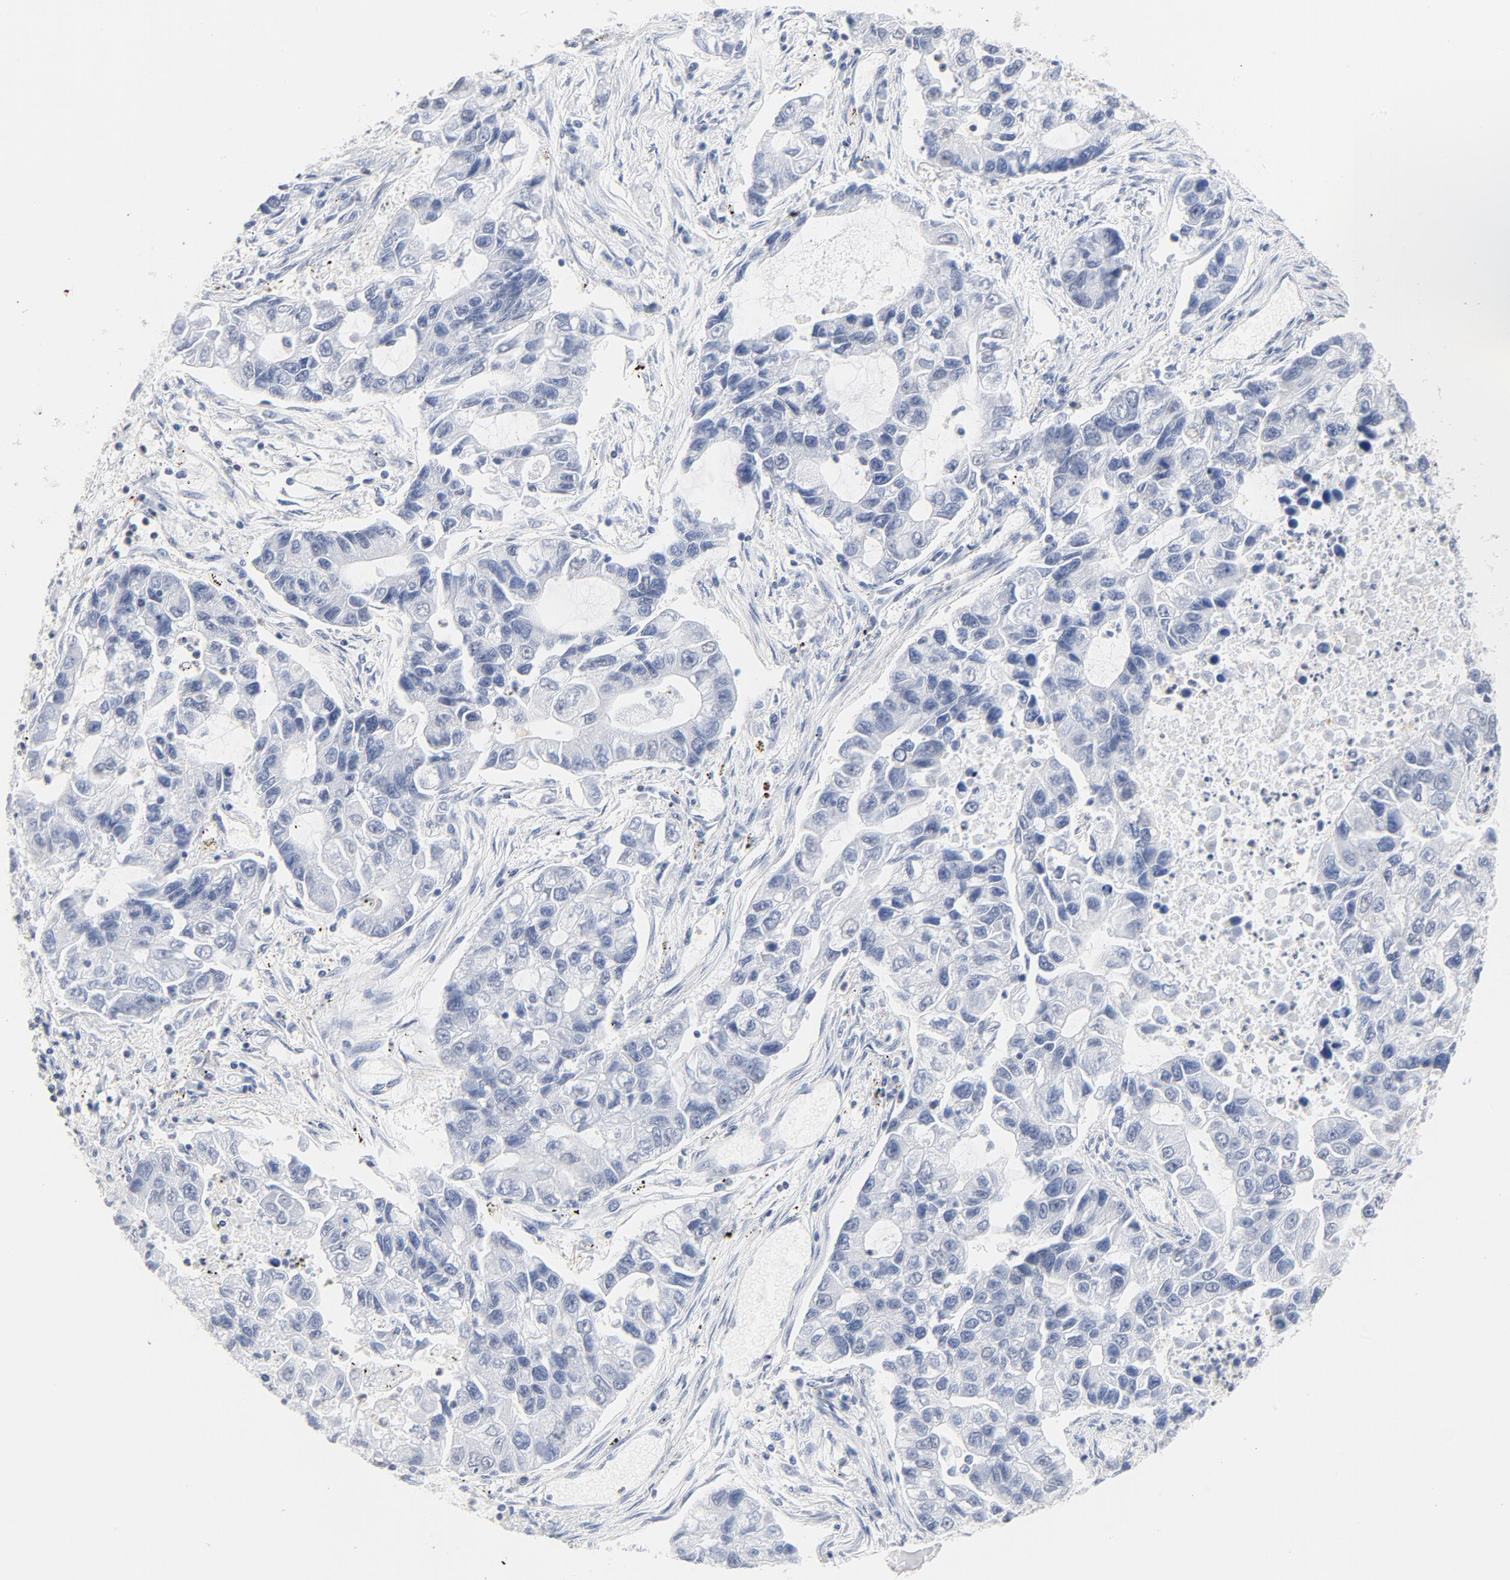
{"staining": {"intensity": "negative", "quantity": "none", "location": "none"}, "tissue": "lung cancer", "cell_type": "Tumor cells", "image_type": "cancer", "snomed": [{"axis": "morphology", "description": "Adenocarcinoma, NOS"}, {"axis": "topography", "description": "Lung"}], "caption": "High magnification brightfield microscopy of adenocarcinoma (lung) stained with DAB (3,3'-diaminobenzidine) (brown) and counterstained with hematoxylin (blue): tumor cells show no significant staining.", "gene": "CDKN1B", "patient": {"sex": "female", "age": 51}}